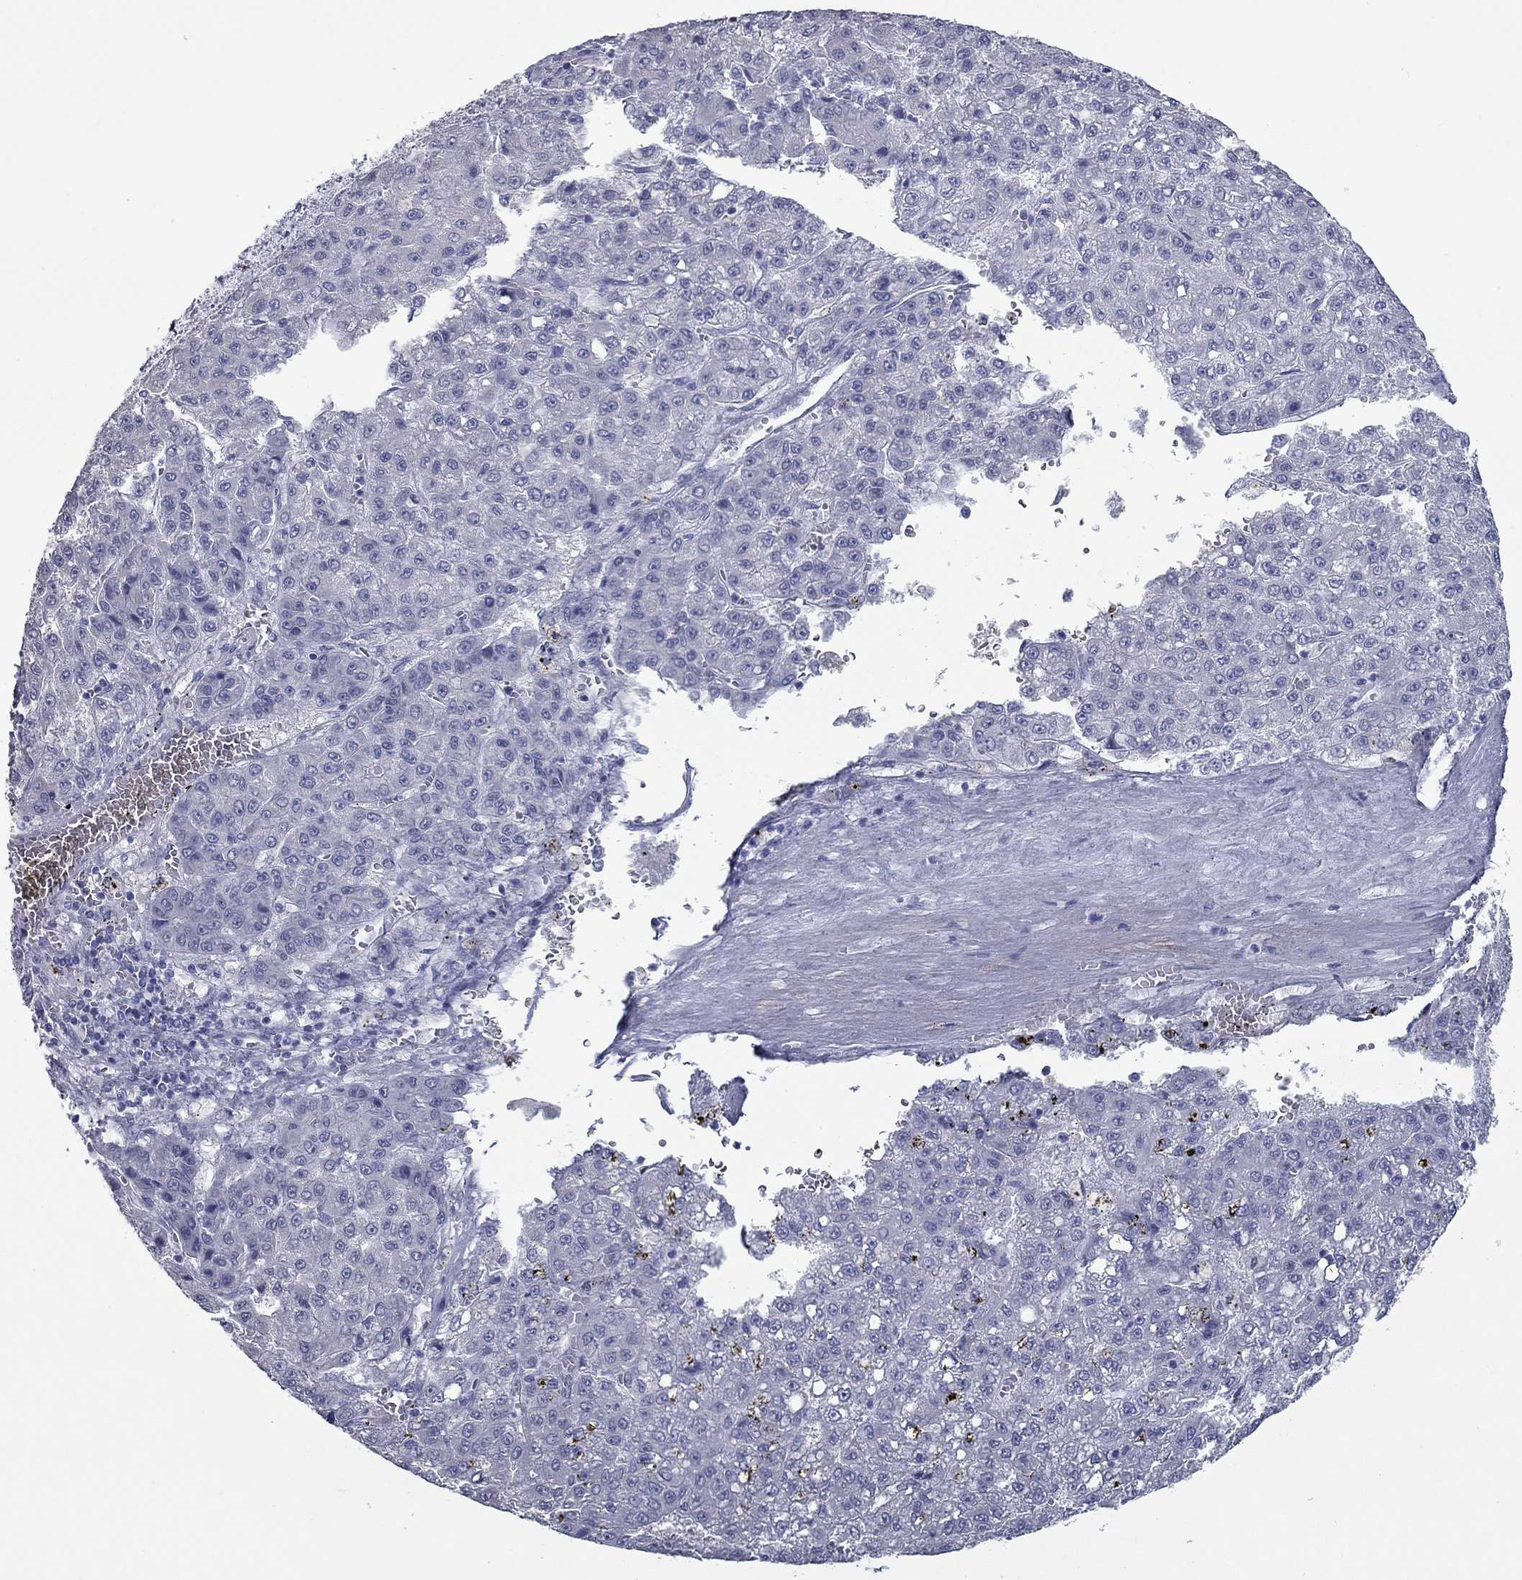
{"staining": {"intensity": "negative", "quantity": "none", "location": "none"}, "tissue": "liver cancer", "cell_type": "Tumor cells", "image_type": "cancer", "snomed": [{"axis": "morphology", "description": "Carcinoma, Hepatocellular, NOS"}, {"axis": "topography", "description": "Liver"}], "caption": "IHC of liver cancer (hepatocellular carcinoma) reveals no staining in tumor cells.", "gene": "KIRREL2", "patient": {"sex": "male", "age": 70}}